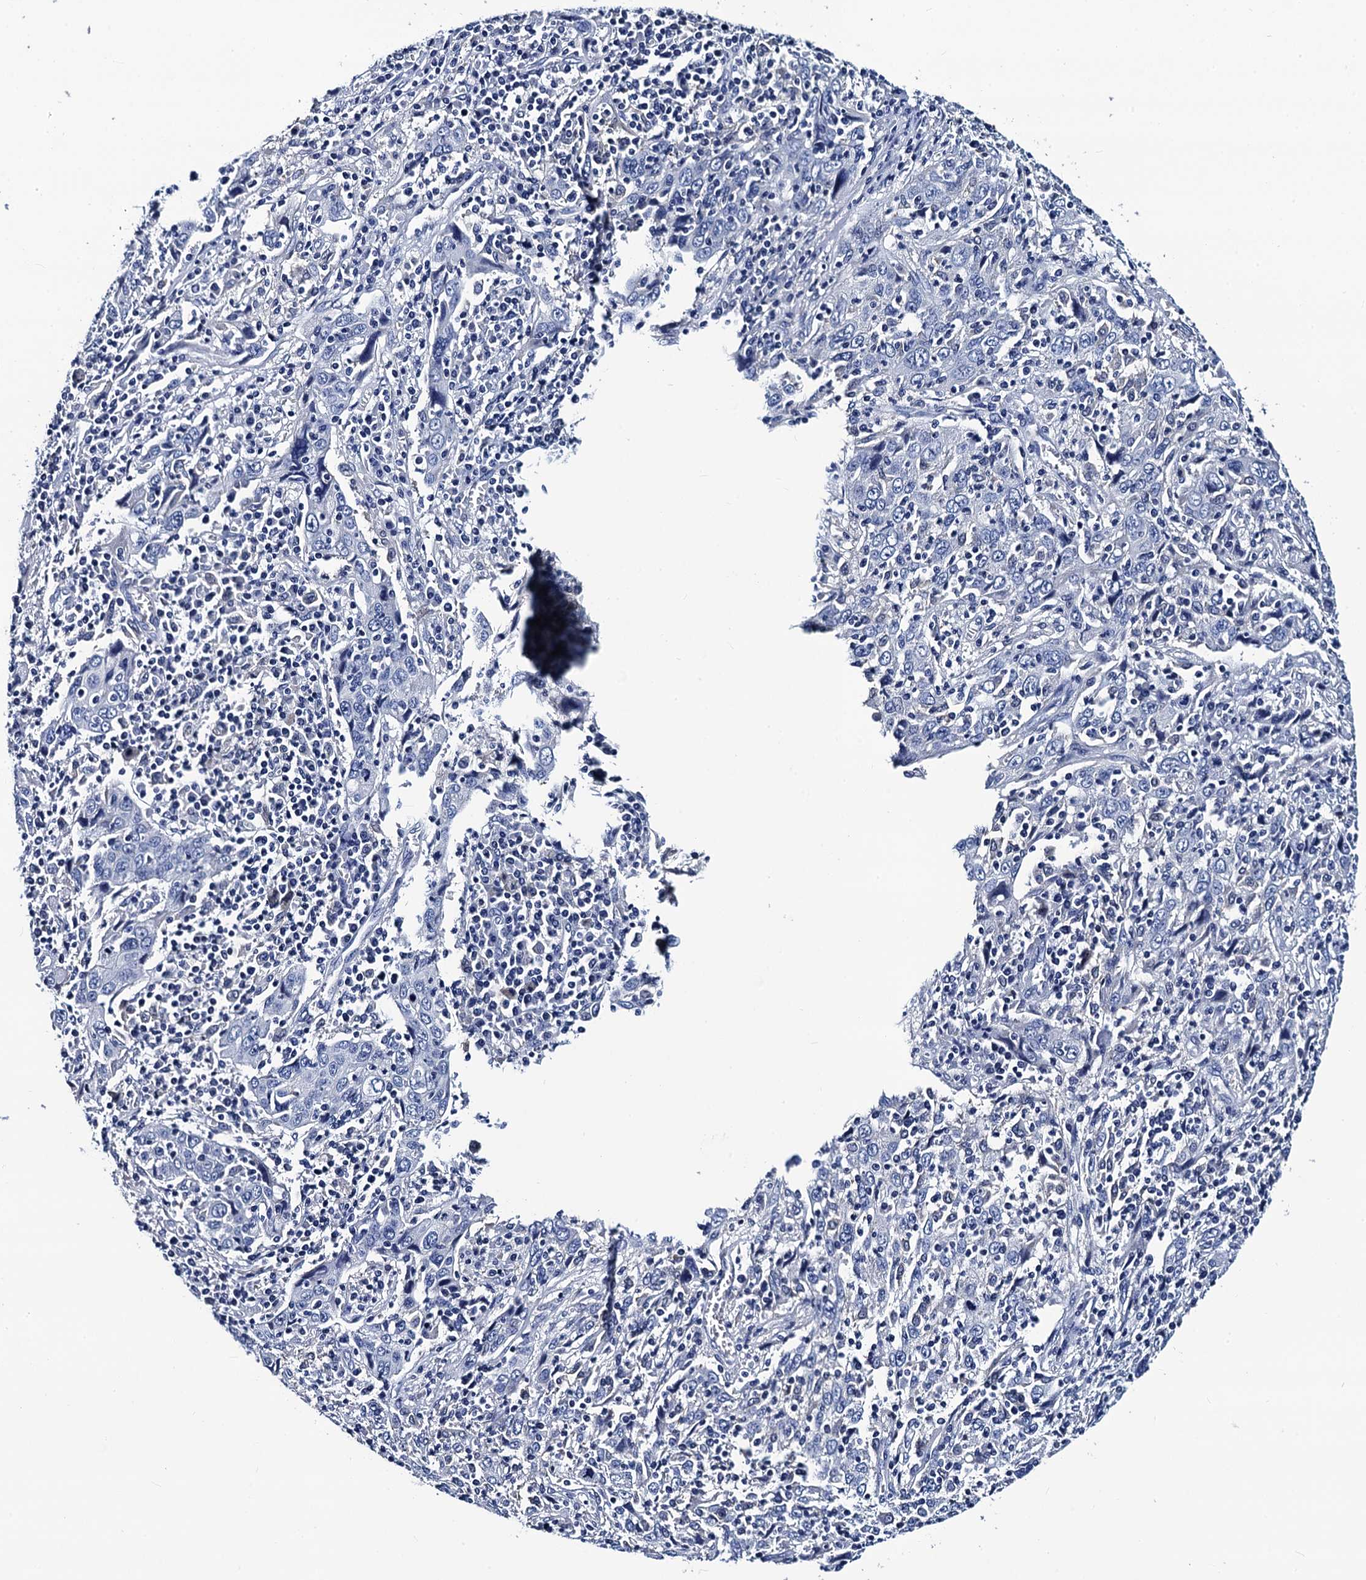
{"staining": {"intensity": "negative", "quantity": "none", "location": "none"}, "tissue": "cervical cancer", "cell_type": "Tumor cells", "image_type": "cancer", "snomed": [{"axis": "morphology", "description": "Squamous cell carcinoma, NOS"}, {"axis": "topography", "description": "Cervix"}], "caption": "Immunohistochemistry micrograph of neoplastic tissue: human cervical cancer (squamous cell carcinoma) stained with DAB (3,3'-diaminobenzidine) exhibits no significant protein positivity in tumor cells.", "gene": "LRRC30", "patient": {"sex": "female", "age": 46}}